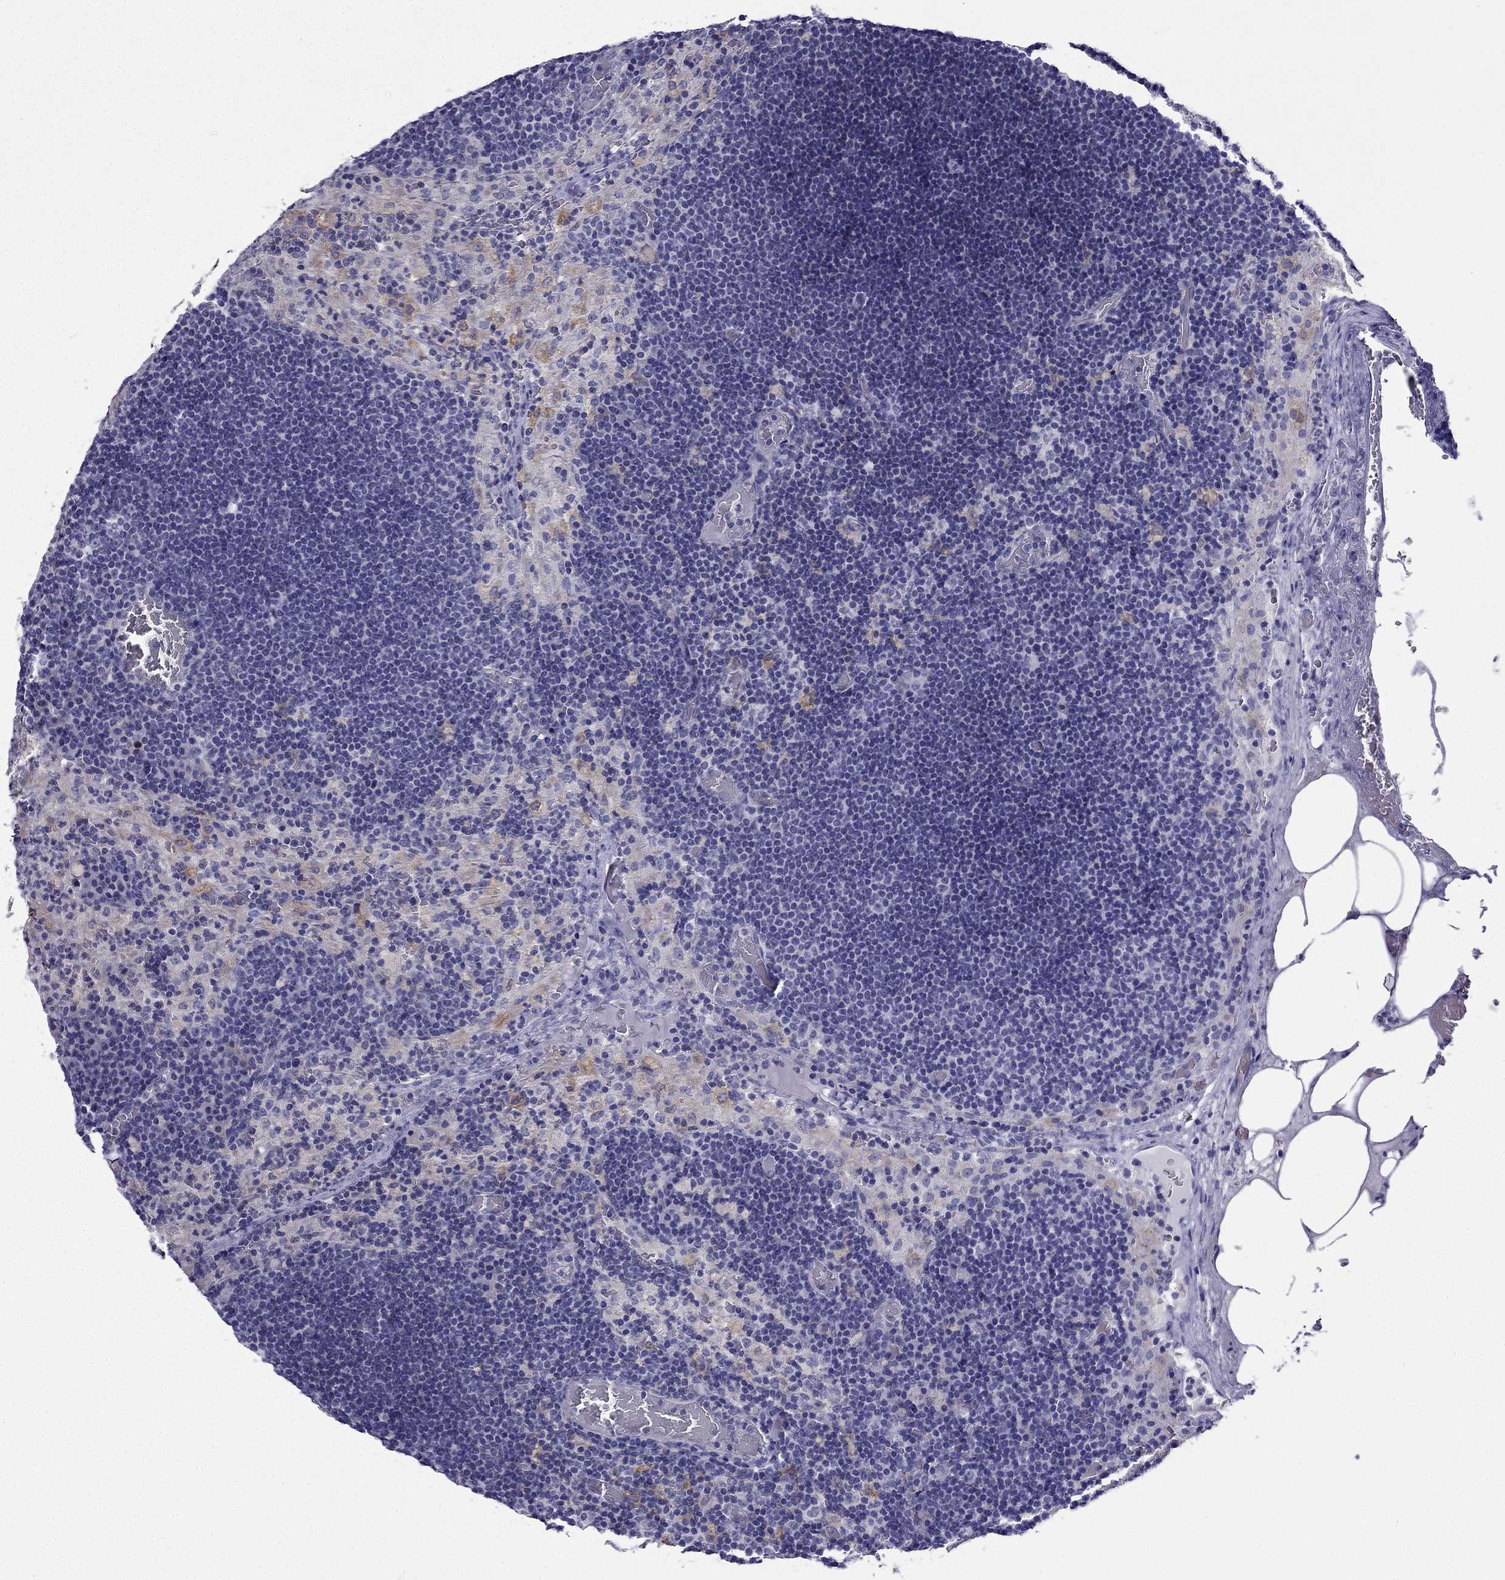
{"staining": {"intensity": "negative", "quantity": "none", "location": "none"}, "tissue": "lymph node", "cell_type": "Germinal center cells", "image_type": "normal", "snomed": [{"axis": "morphology", "description": "Normal tissue, NOS"}, {"axis": "topography", "description": "Lymph node"}], "caption": "Immunohistochemistry (IHC) histopathology image of normal human lymph node stained for a protein (brown), which reveals no staining in germinal center cells.", "gene": "KCNJ10", "patient": {"sex": "male", "age": 63}}